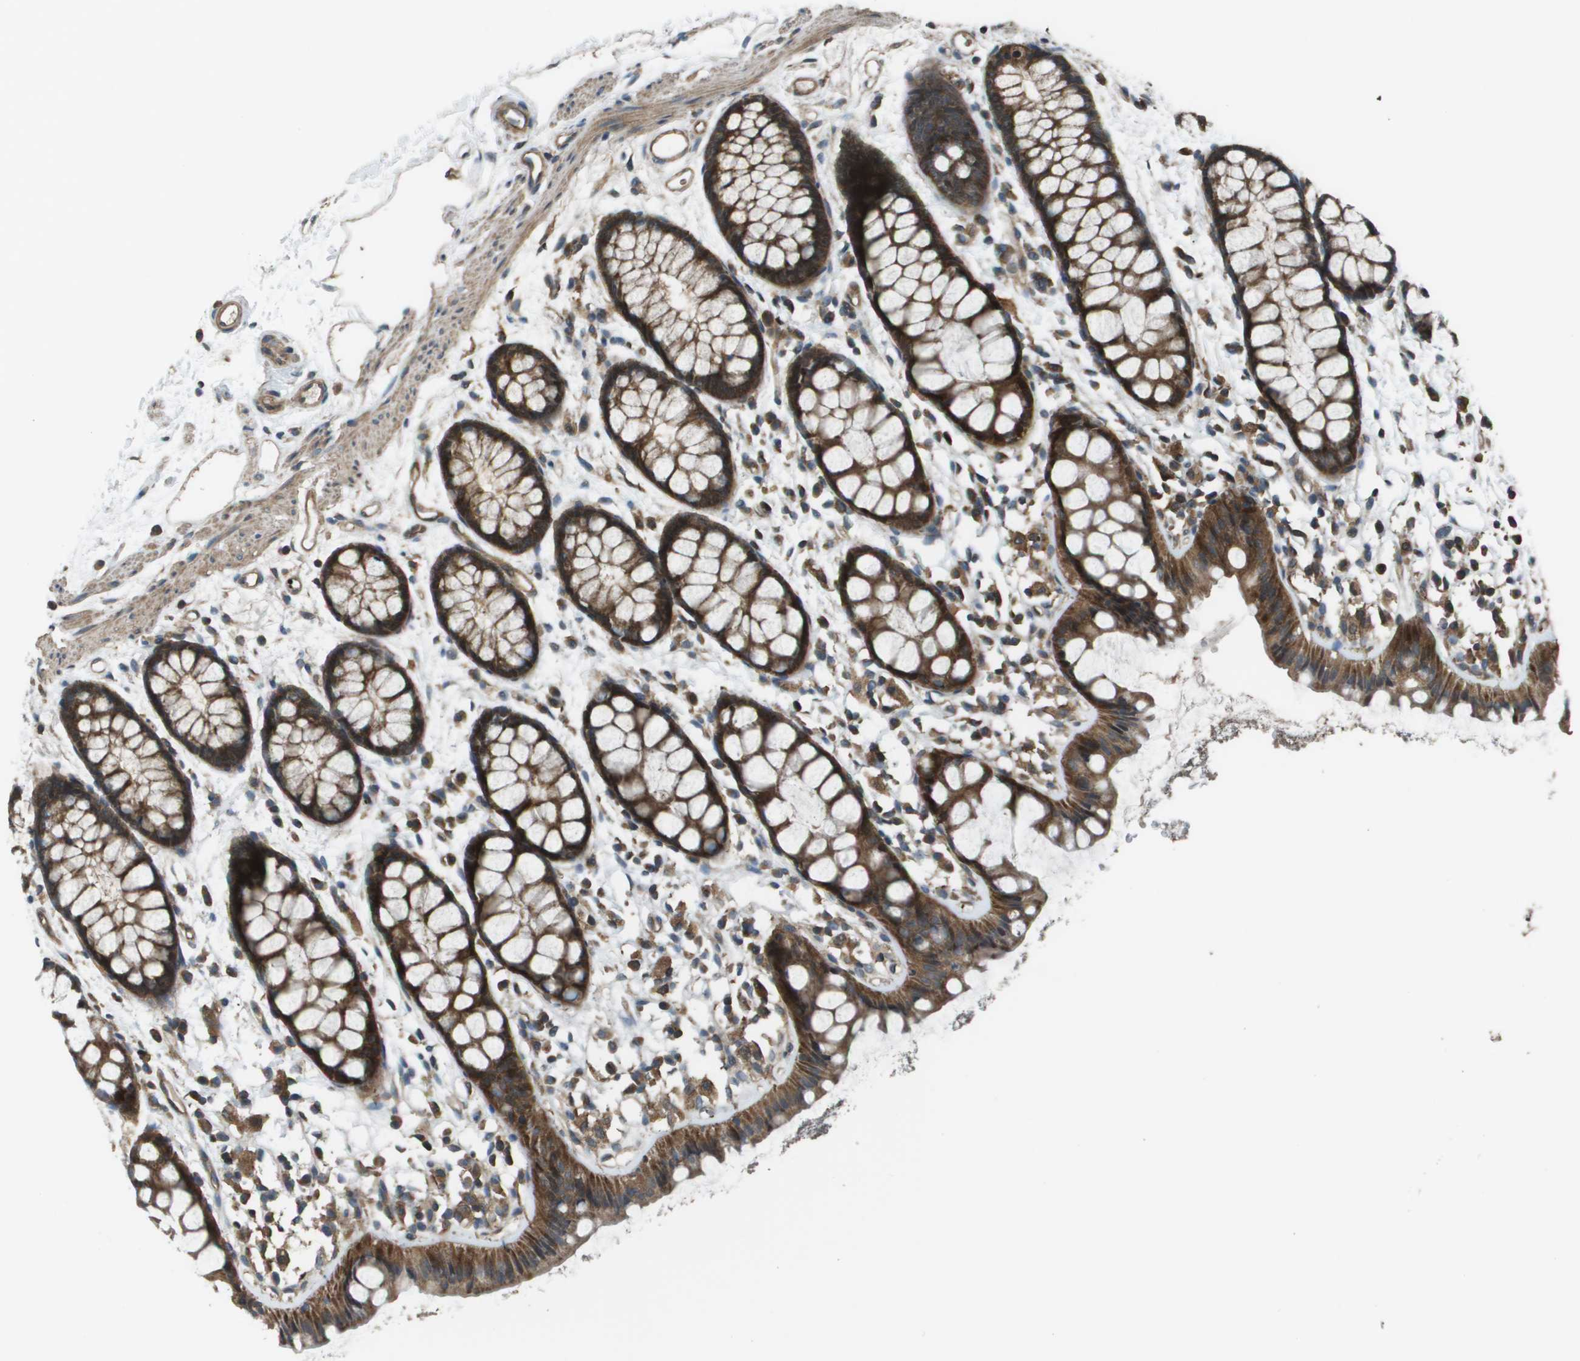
{"staining": {"intensity": "strong", "quantity": ">75%", "location": "cytoplasmic/membranous"}, "tissue": "rectum", "cell_type": "Glandular cells", "image_type": "normal", "snomed": [{"axis": "morphology", "description": "Normal tissue, NOS"}, {"axis": "topography", "description": "Rectum"}], "caption": "About >75% of glandular cells in unremarkable human rectum display strong cytoplasmic/membranous protein staining as visualized by brown immunohistochemical staining.", "gene": "PLPBP", "patient": {"sex": "female", "age": 66}}